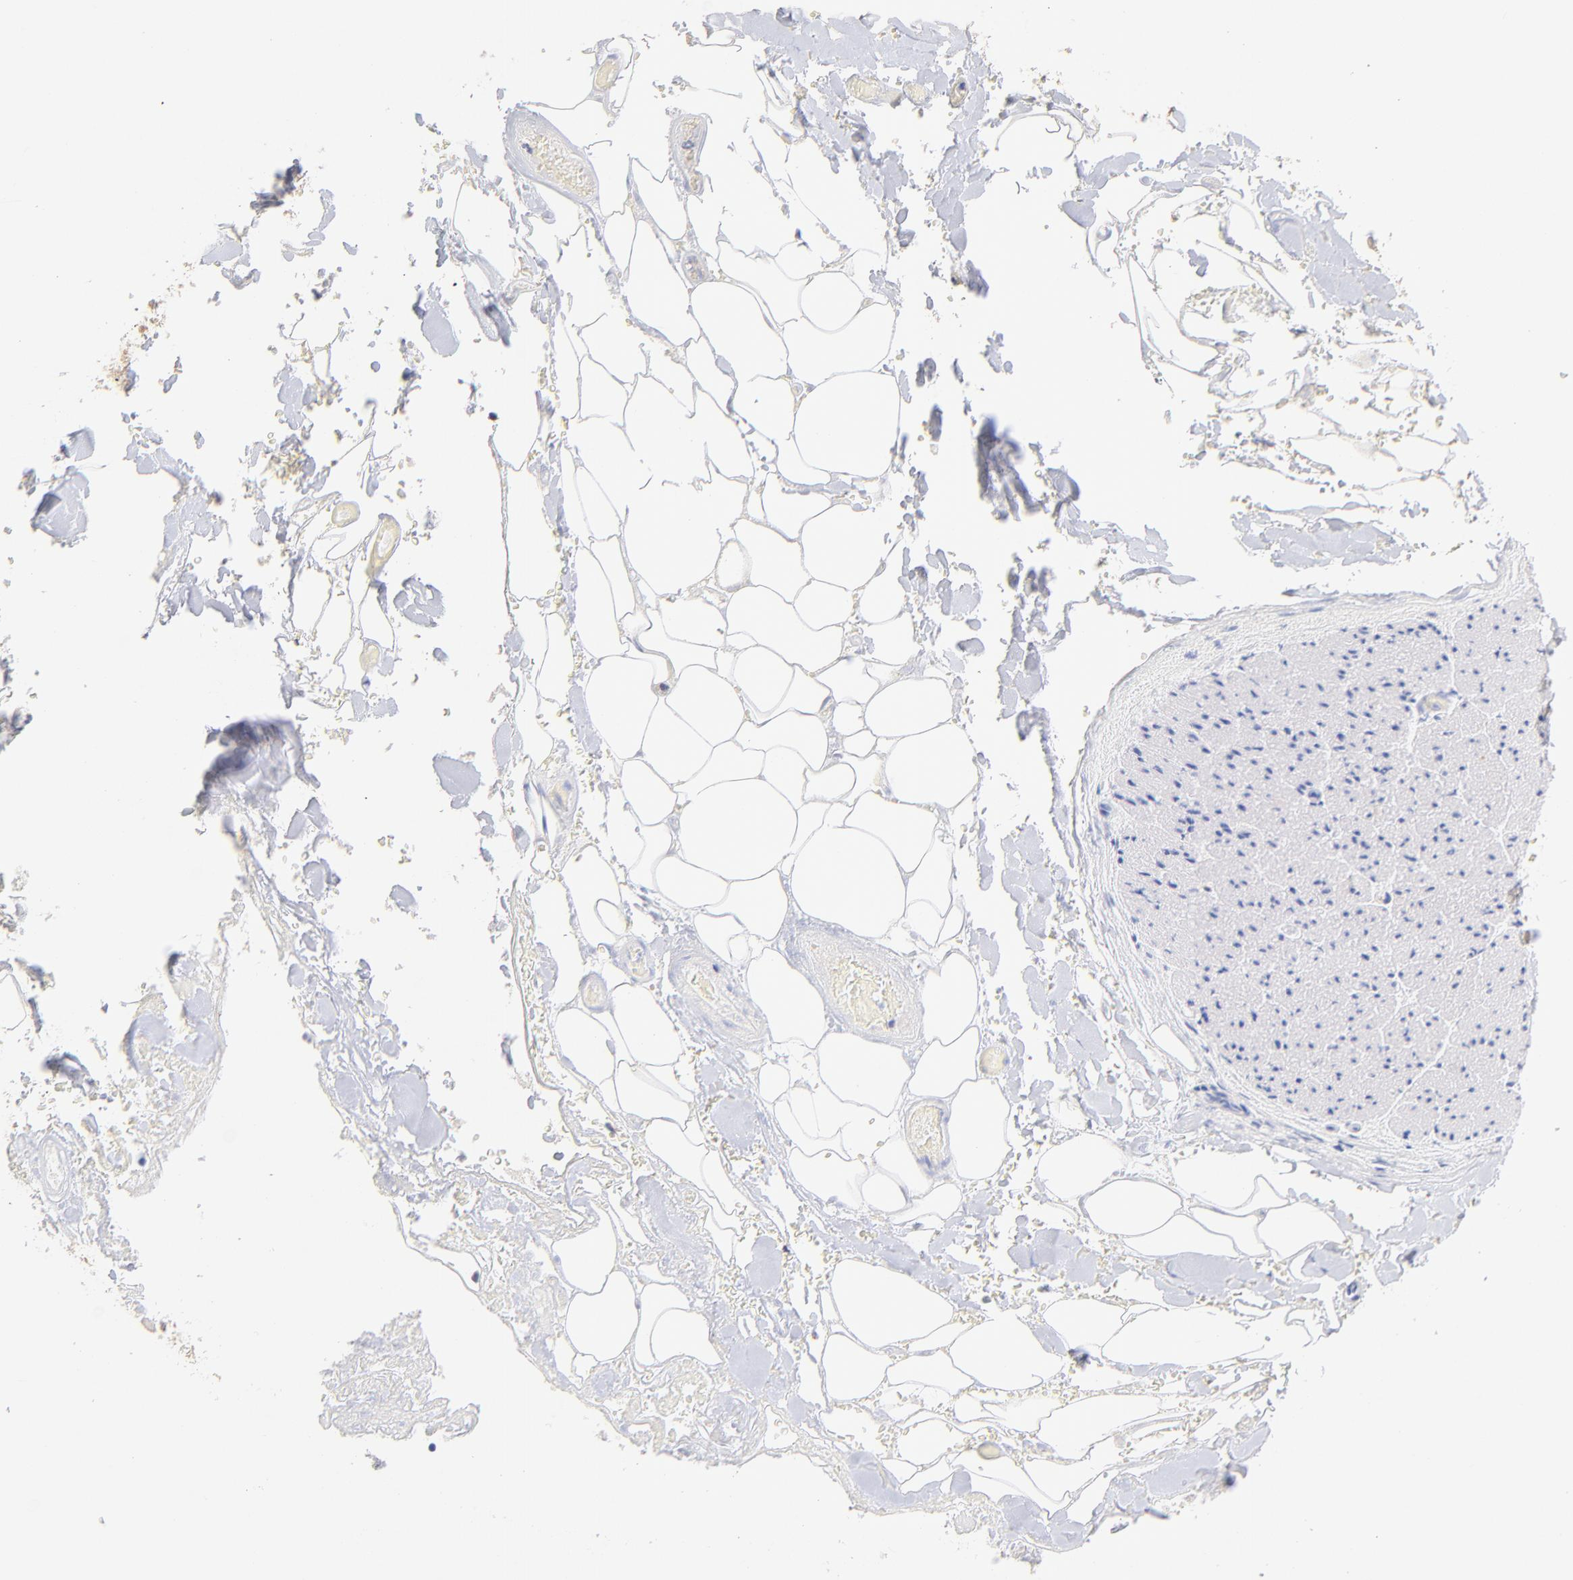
{"staining": {"intensity": "moderate", "quantity": "25%-75%", "location": "nuclear"}, "tissue": "adipose tissue", "cell_type": "Adipocytes", "image_type": "normal", "snomed": [{"axis": "morphology", "description": "Normal tissue, NOS"}, {"axis": "morphology", "description": "Cholangiocarcinoma"}, {"axis": "topography", "description": "Liver"}, {"axis": "topography", "description": "Peripheral nerve tissue"}], "caption": "An immunohistochemistry histopathology image of normal tissue is shown. Protein staining in brown shows moderate nuclear positivity in adipose tissue within adipocytes.", "gene": "CFAP57", "patient": {"sex": "male", "age": 50}}